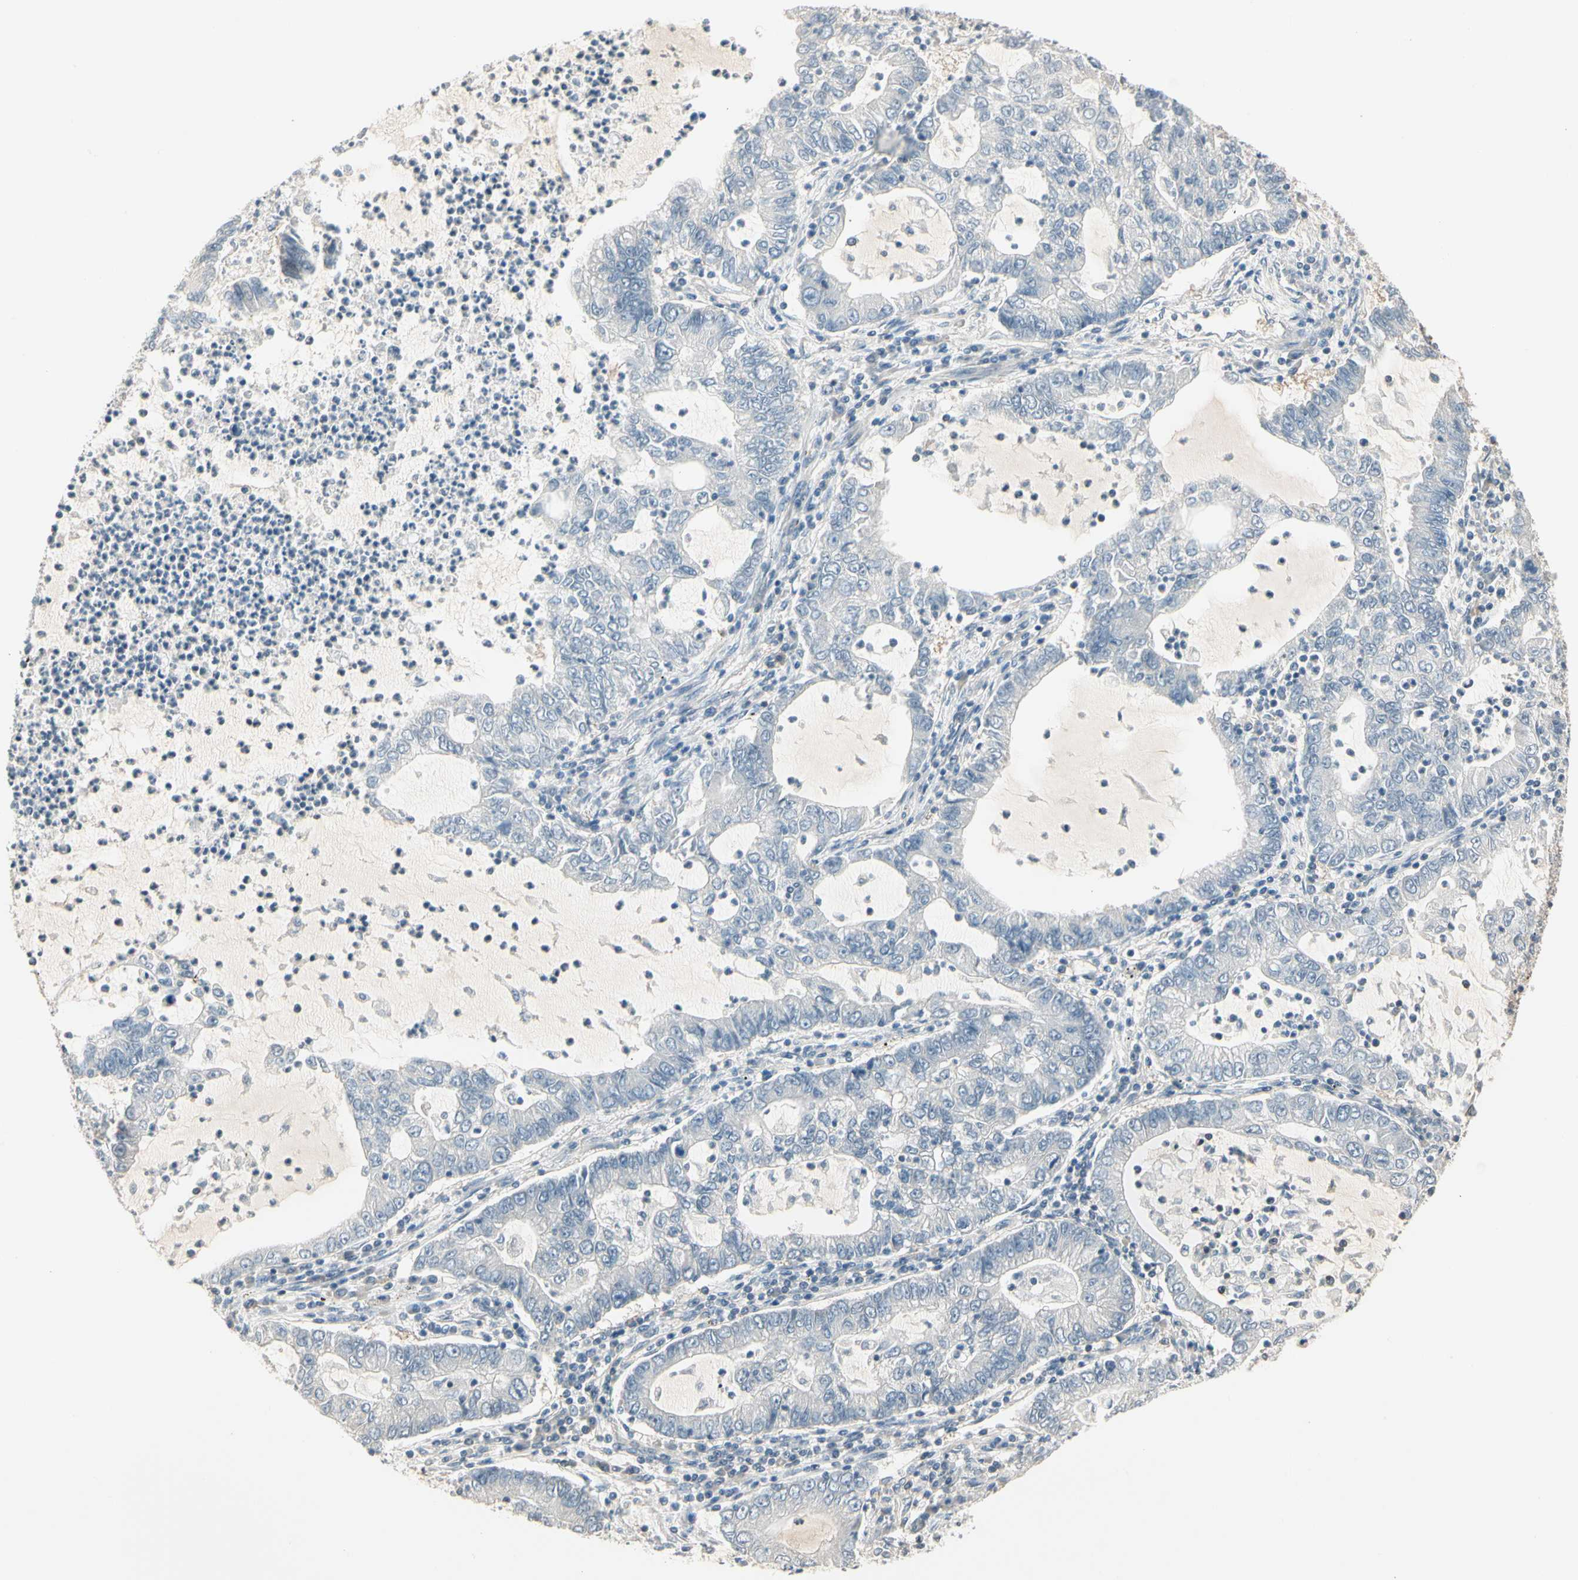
{"staining": {"intensity": "negative", "quantity": "none", "location": "none"}, "tissue": "lung cancer", "cell_type": "Tumor cells", "image_type": "cancer", "snomed": [{"axis": "morphology", "description": "Adenocarcinoma, NOS"}, {"axis": "topography", "description": "Lung"}], "caption": "Tumor cells show no significant protein expression in adenocarcinoma (lung).", "gene": "OXSR1", "patient": {"sex": "female", "age": 51}}